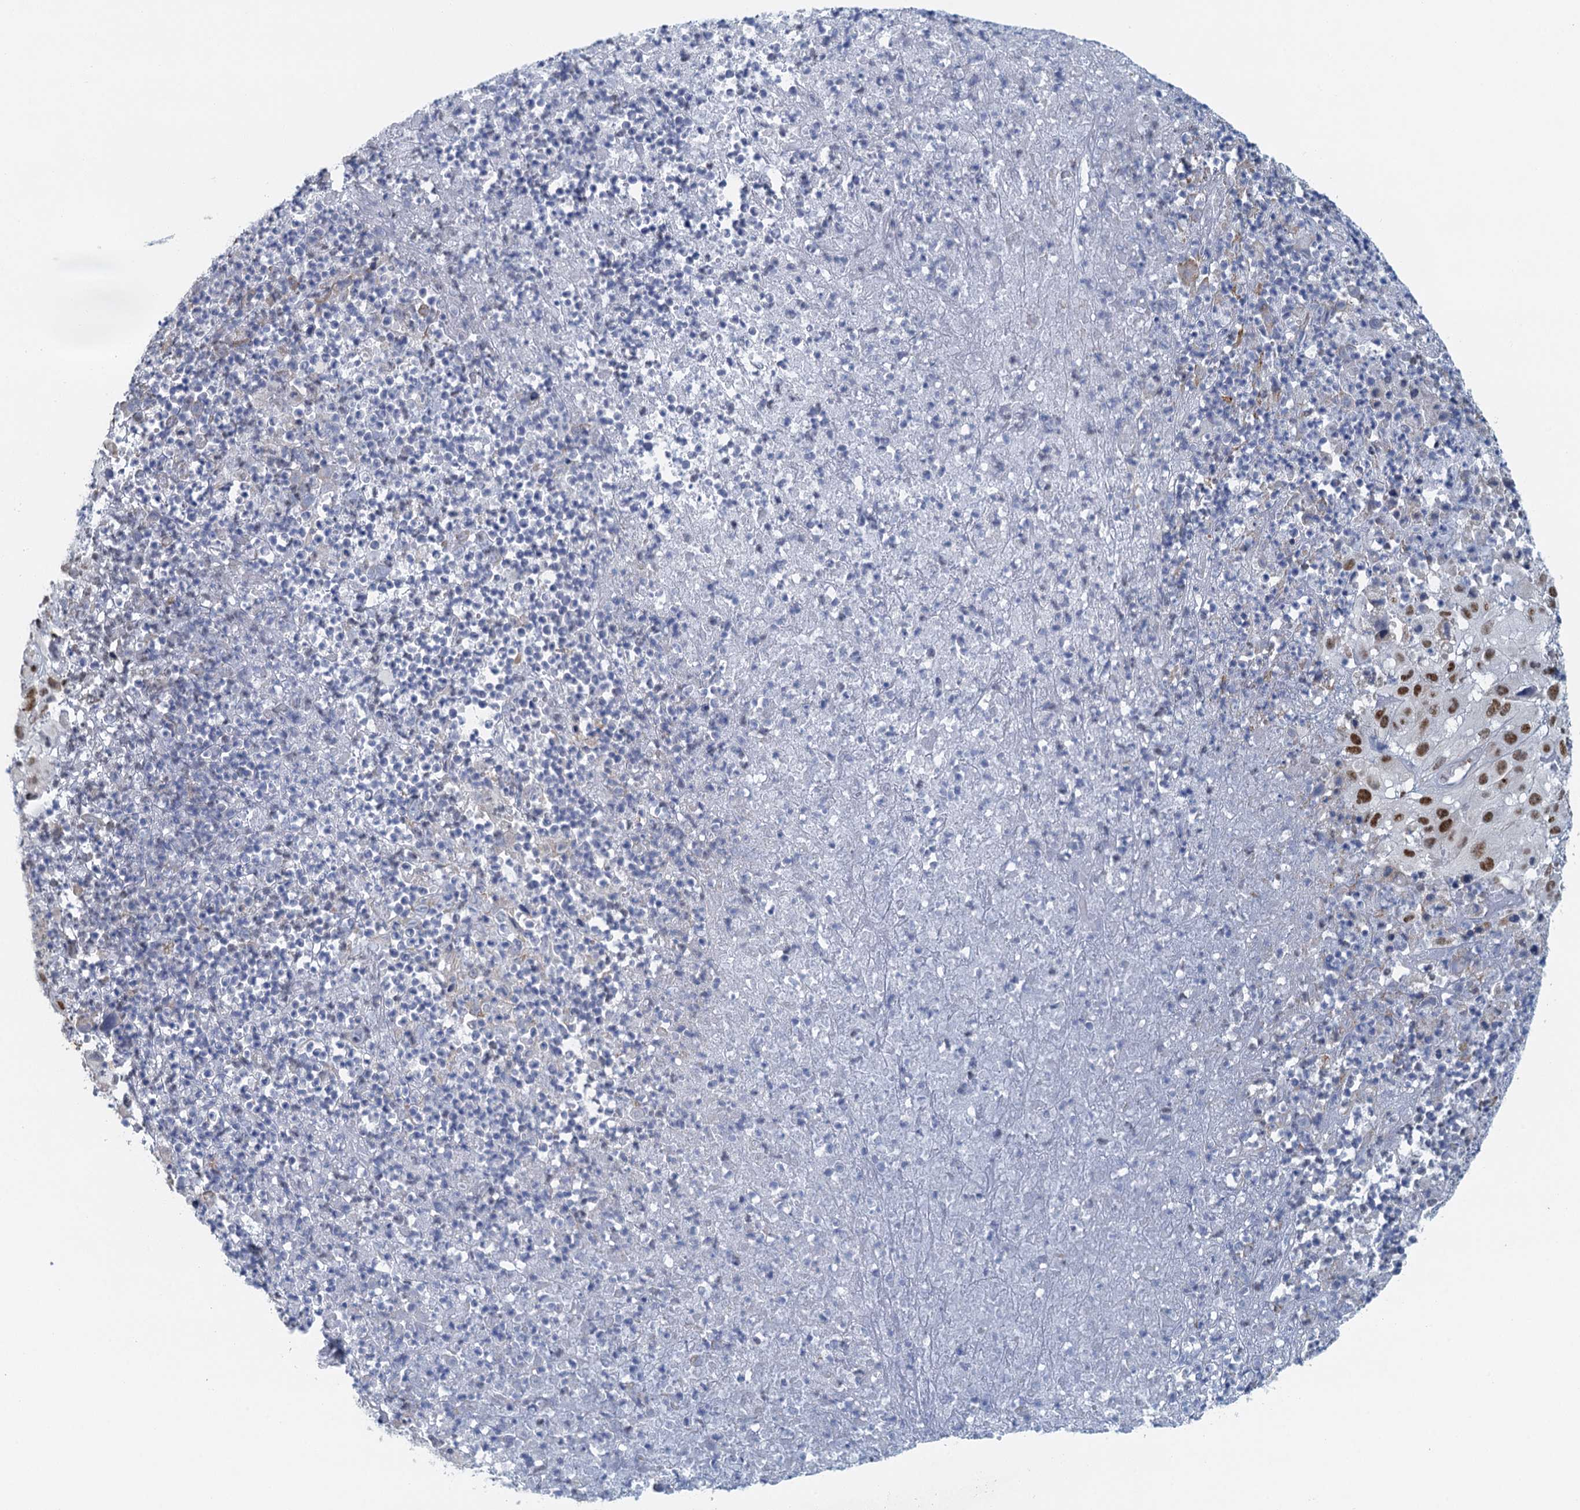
{"staining": {"intensity": "moderate", "quantity": "25%-75%", "location": "nuclear"}, "tissue": "melanoma", "cell_type": "Tumor cells", "image_type": "cancer", "snomed": [{"axis": "morphology", "description": "Malignant melanoma, NOS"}, {"axis": "topography", "description": "Skin"}], "caption": "Malignant melanoma stained with immunohistochemistry (IHC) demonstrates moderate nuclear positivity in about 25%-75% of tumor cells.", "gene": "TTLL9", "patient": {"sex": "male", "age": 73}}